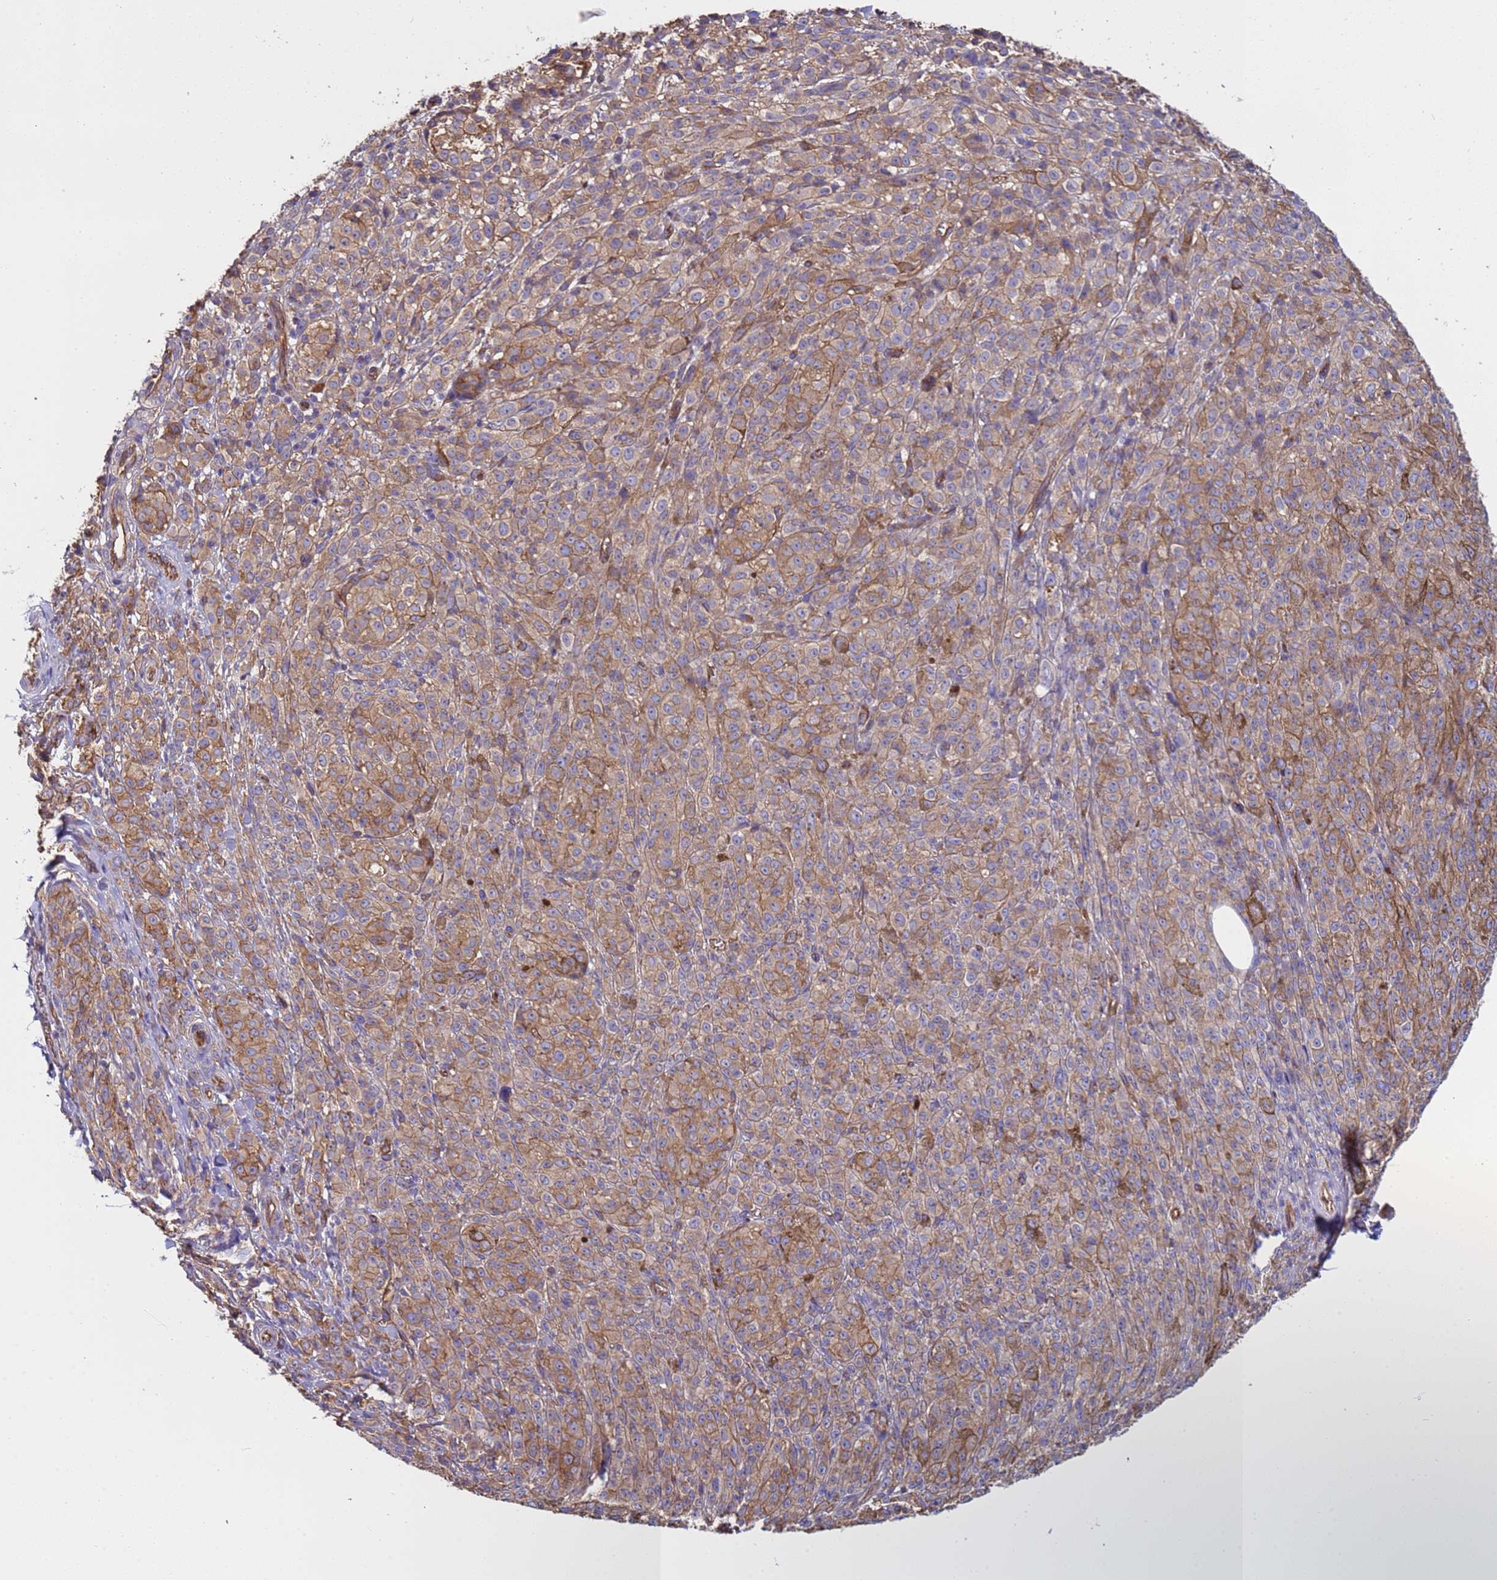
{"staining": {"intensity": "moderate", "quantity": ">75%", "location": "cytoplasmic/membranous"}, "tissue": "melanoma", "cell_type": "Tumor cells", "image_type": "cancer", "snomed": [{"axis": "morphology", "description": "Malignant melanoma, NOS"}, {"axis": "topography", "description": "Skin"}], "caption": "Melanoma stained with immunohistochemistry reveals moderate cytoplasmic/membranous staining in approximately >75% of tumor cells. The staining is performed using DAB brown chromogen to label protein expression. The nuclei are counter-stained blue using hematoxylin.", "gene": "ZNF248", "patient": {"sex": "female", "age": 52}}